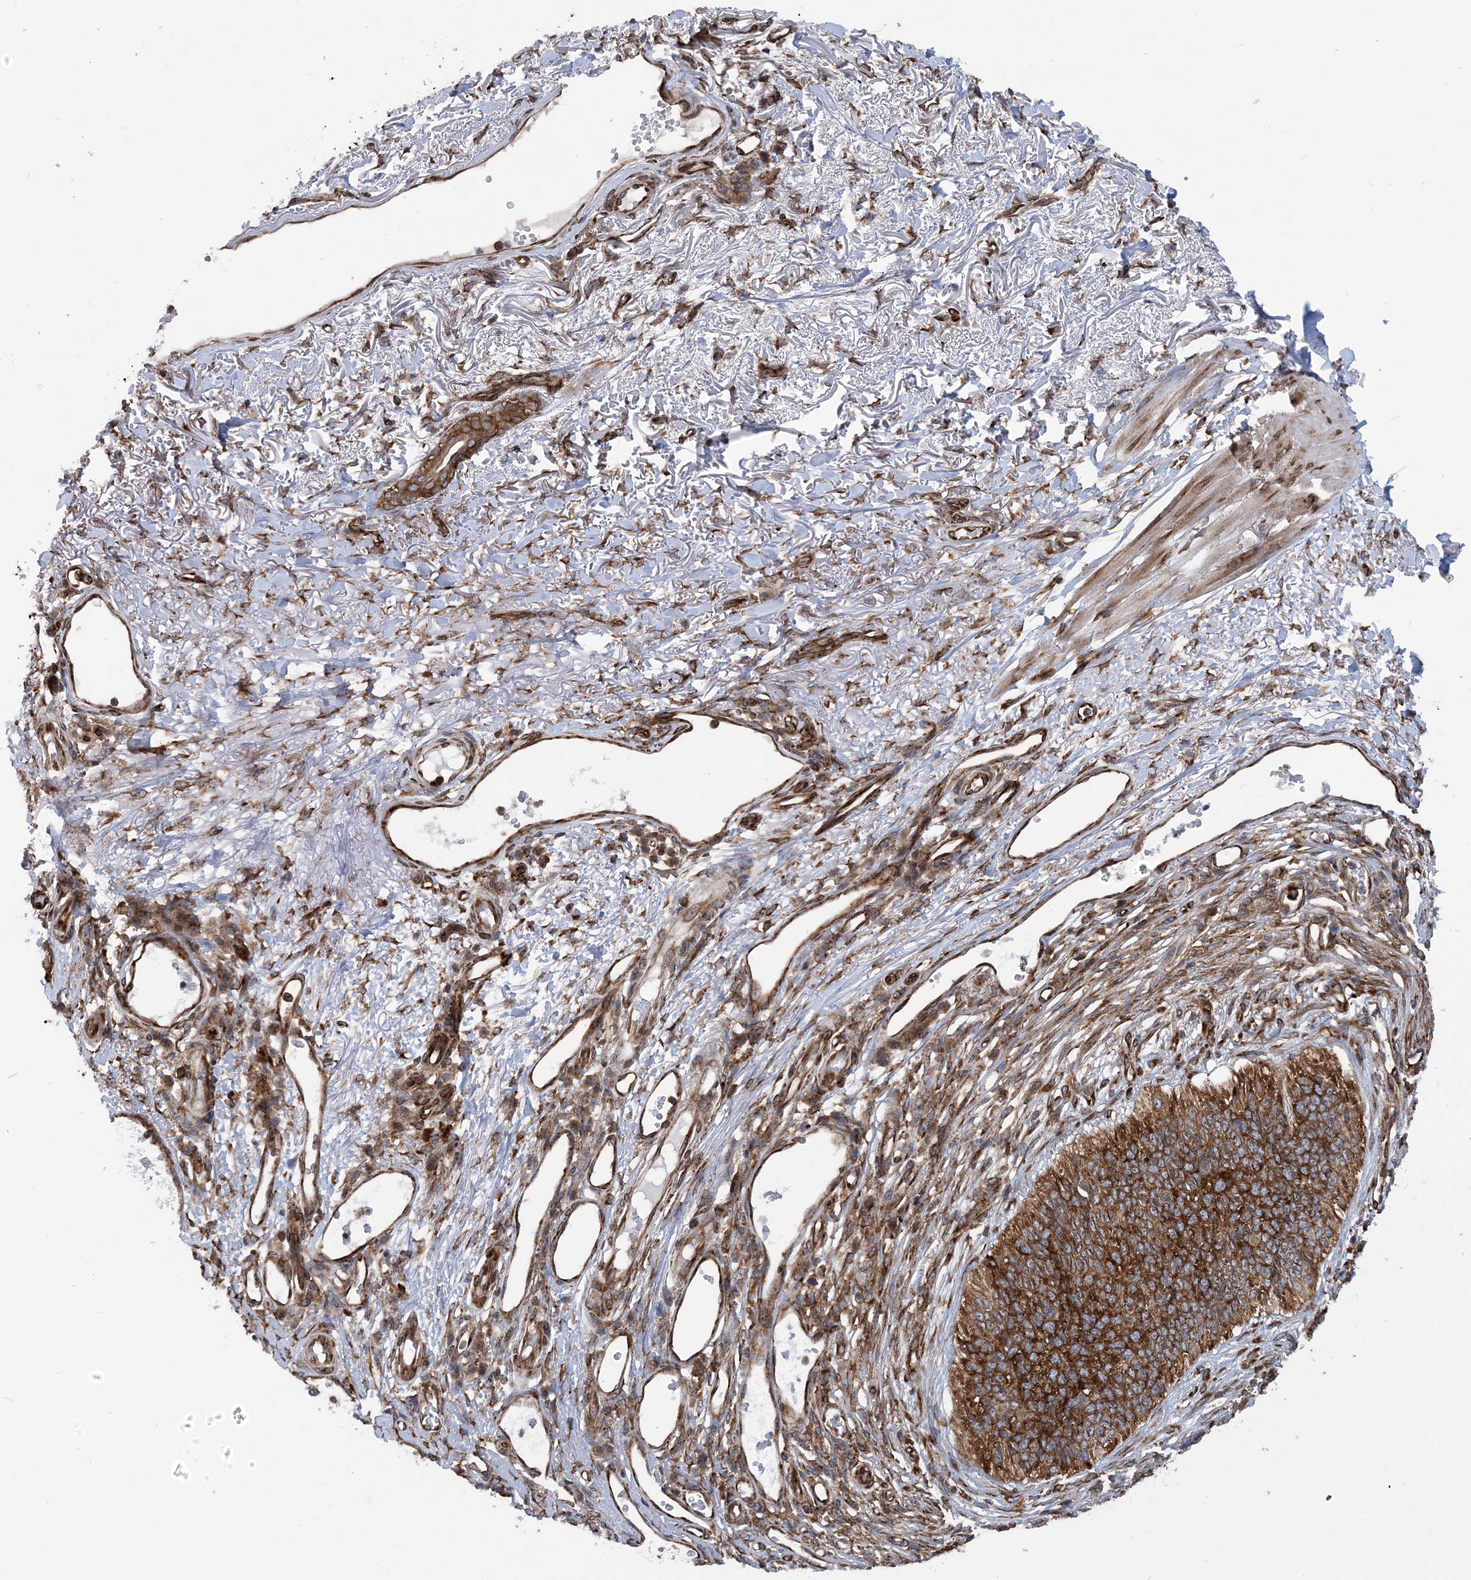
{"staining": {"intensity": "strong", "quantity": ">75%", "location": "cytoplasmic/membranous"}, "tissue": "skin cancer", "cell_type": "Tumor cells", "image_type": "cancer", "snomed": [{"axis": "morphology", "description": "Basal cell carcinoma"}, {"axis": "topography", "description": "Skin"}], "caption": "This is an image of immunohistochemistry (IHC) staining of basal cell carcinoma (skin), which shows strong expression in the cytoplasmic/membranous of tumor cells.", "gene": "PHF1", "patient": {"sex": "female", "age": 84}}